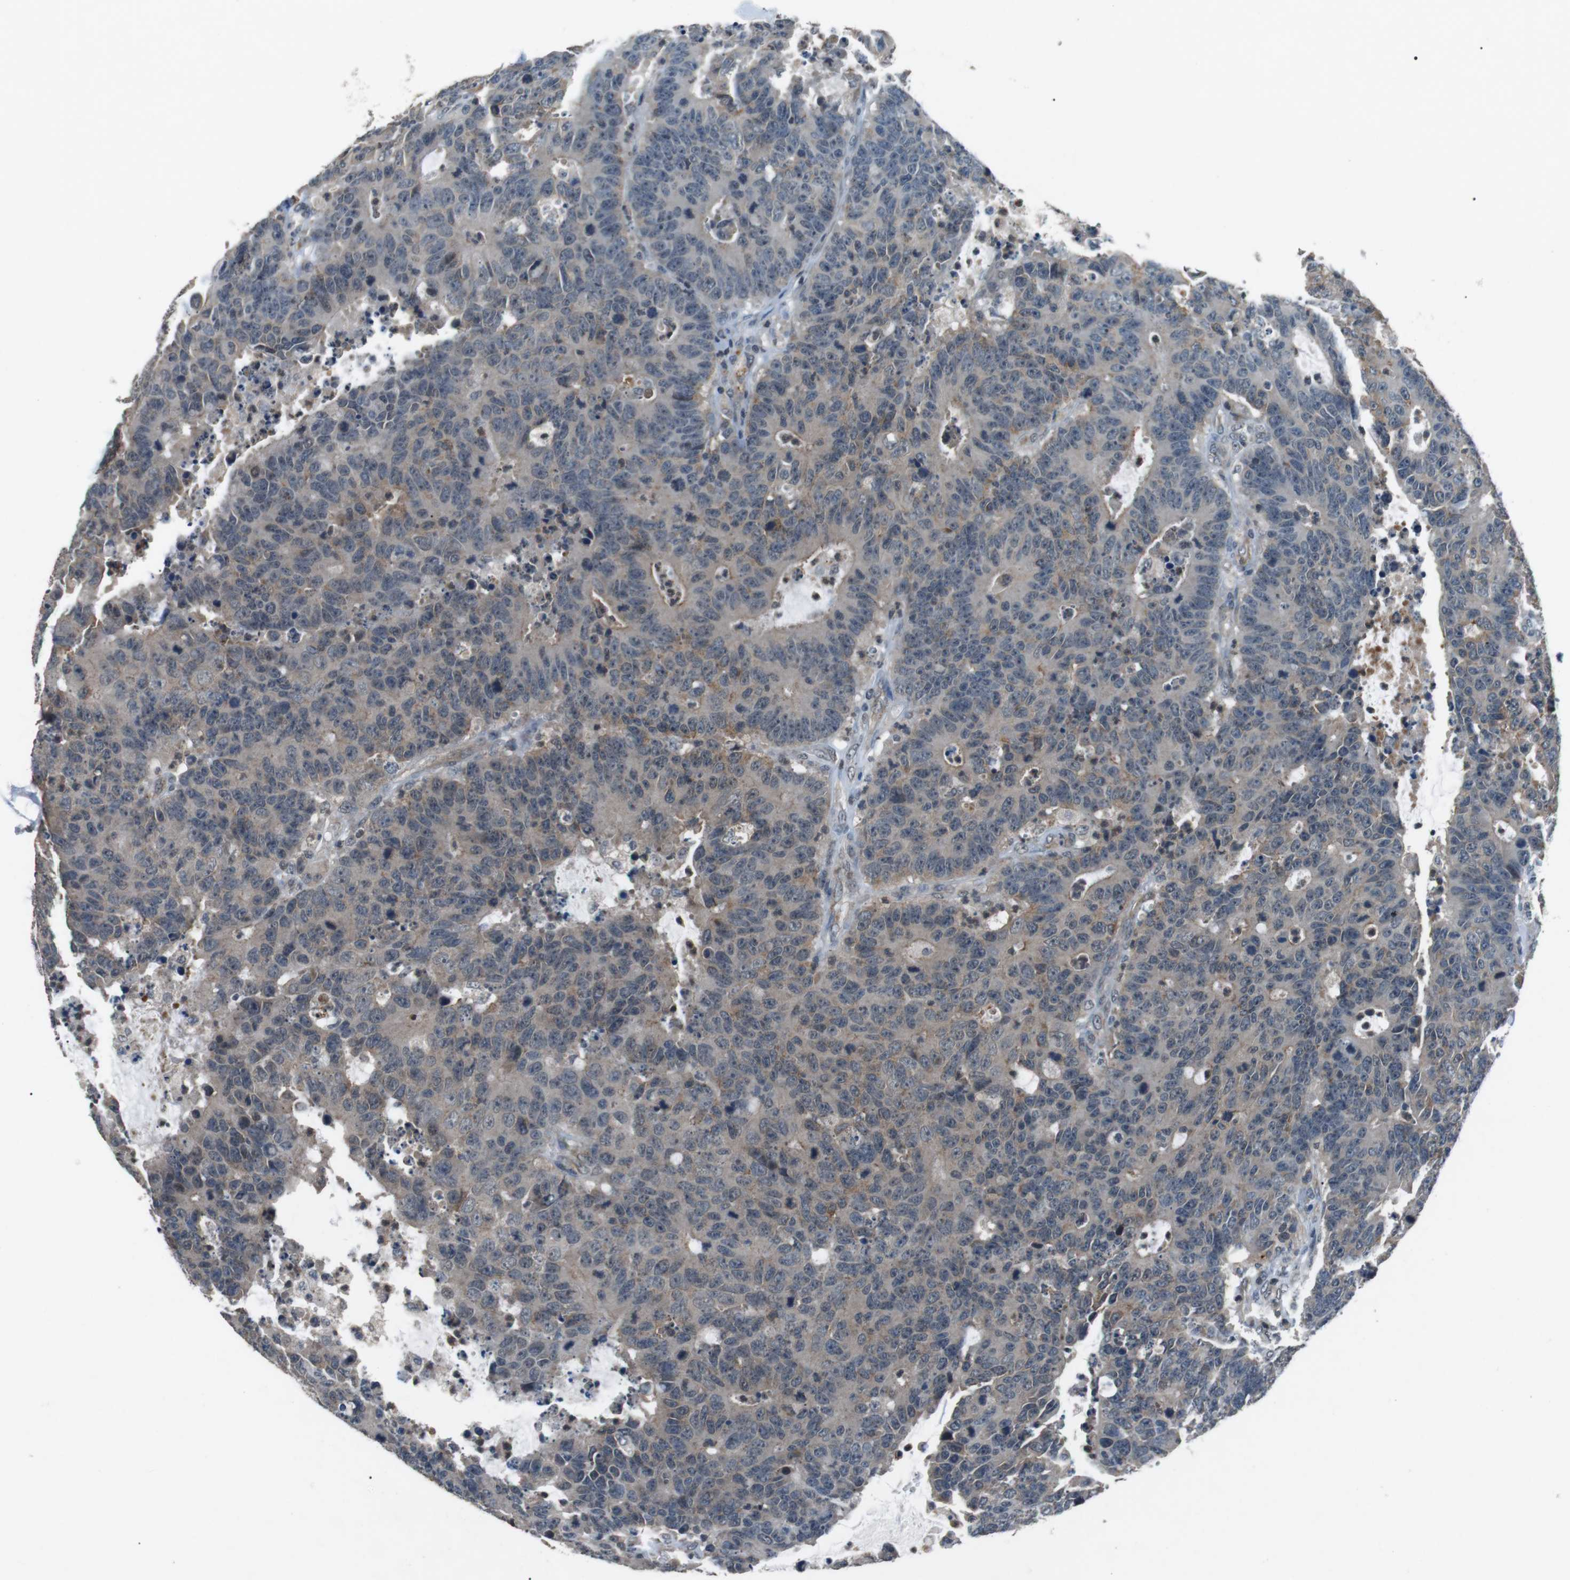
{"staining": {"intensity": "weak", "quantity": "<25%", "location": "cytoplasmic/membranous"}, "tissue": "colorectal cancer", "cell_type": "Tumor cells", "image_type": "cancer", "snomed": [{"axis": "morphology", "description": "Adenocarcinoma, NOS"}, {"axis": "topography", "description": "Colon"}], "caption": "This is an immunohistochemistry (IHC) histopathology image of colorectal cancer (adenocarcinoma). There is no positivity in tumor cells.", "gene": "NEK7", "patient": {"sex": "female", "age": 86}}